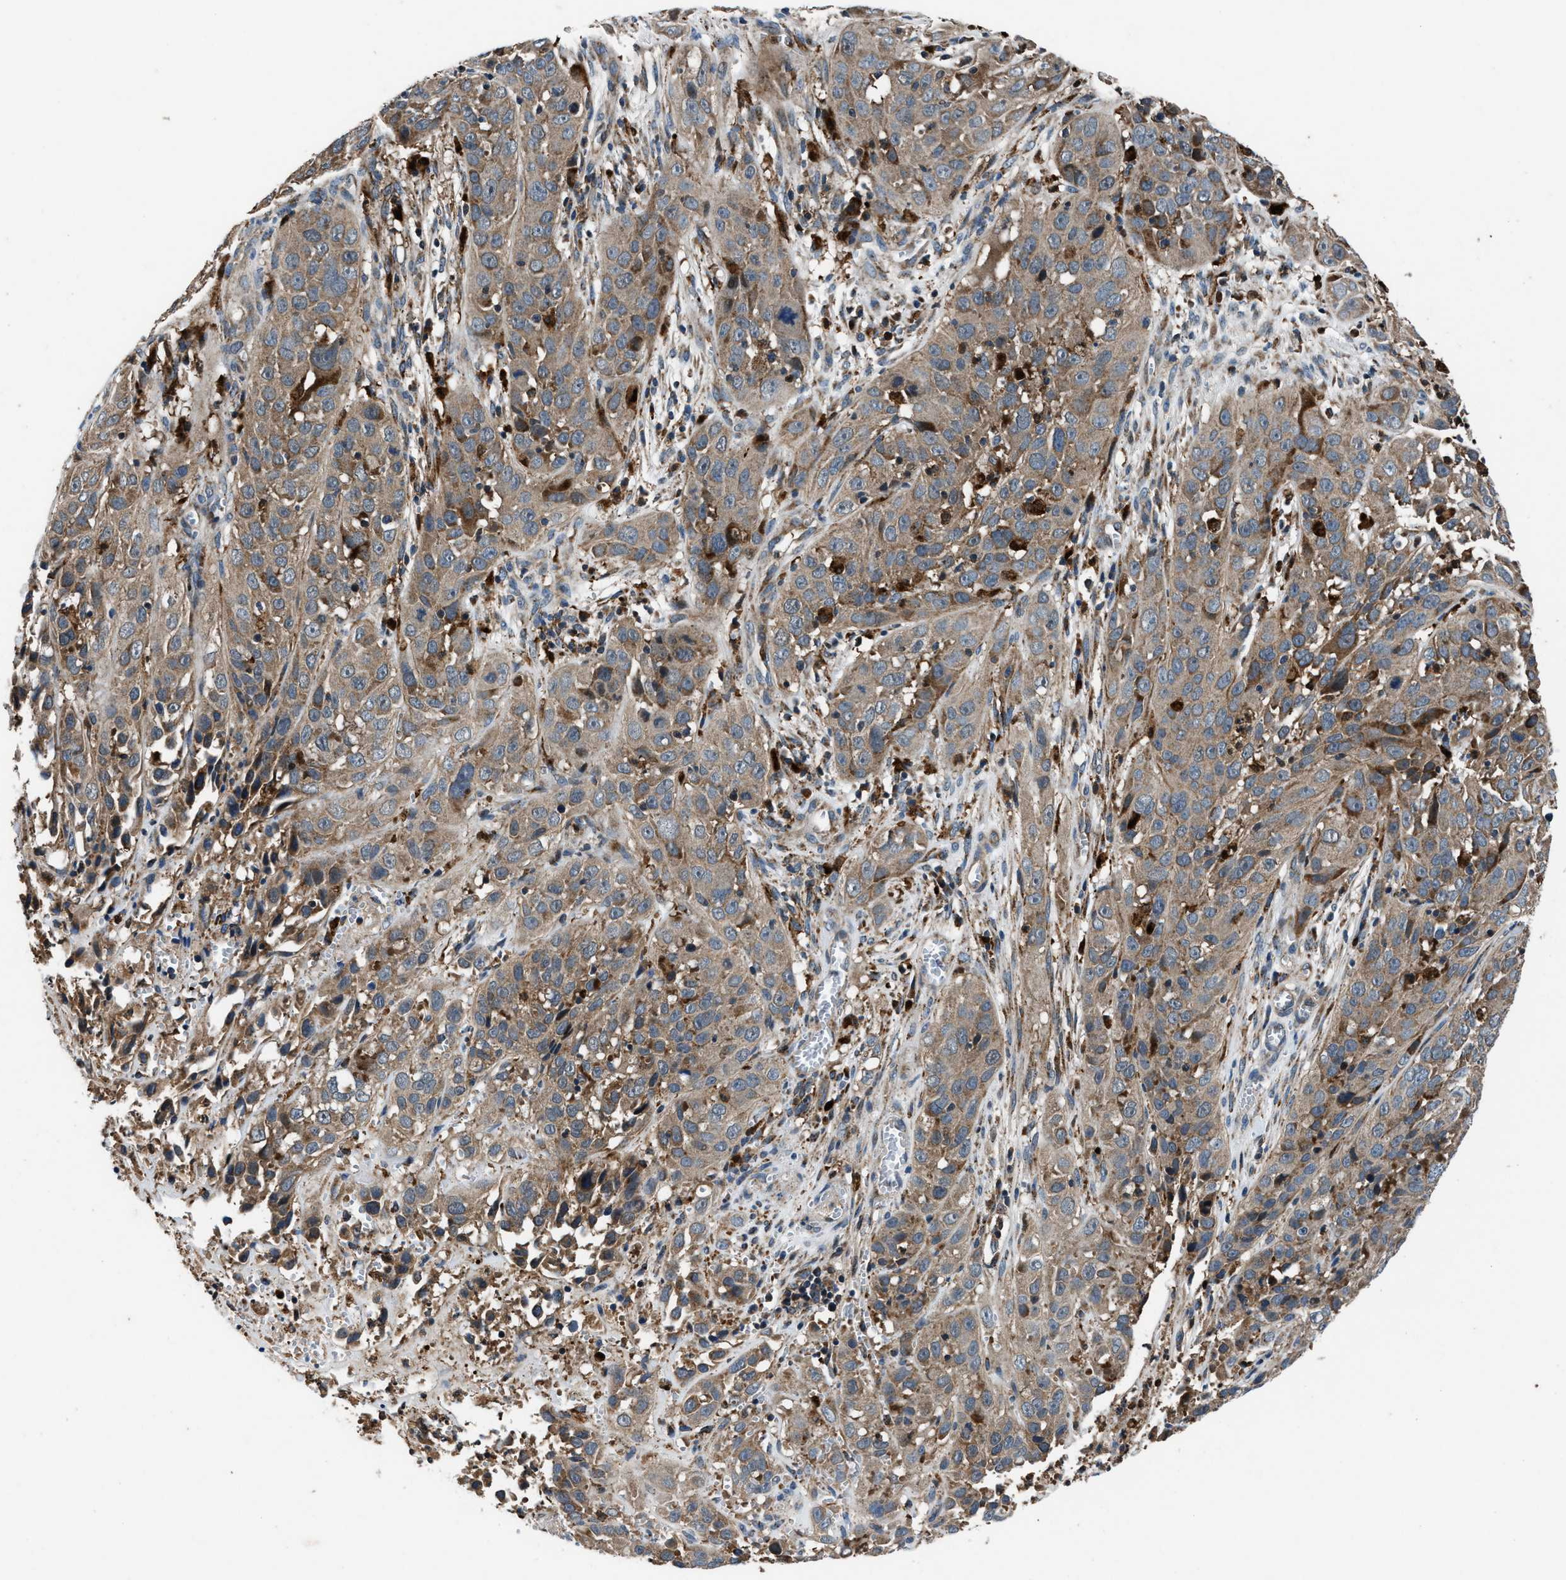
{"staining": {"intensity": "weak", "quantity": ">75%", "location": "cytoplasmic/membranous"}, "tissue": "cervical cancer", "cell_type": "Tumor cells", "image_type": "cancer", "snomed": [{"axis": "morphology", "description": "Squamous cell carcinoma, NOS"}, {"axis": "topography", "description": "Cervix"}], "caption": "Human cervical squamous cell carcinoma stained with a brown dye demonstrates weak cytoplasmic/membranous positive positivity in approximately >75% of tumor cells.", "gene": "FAM221A", "patient": {"sex": "female", "age": 32}}